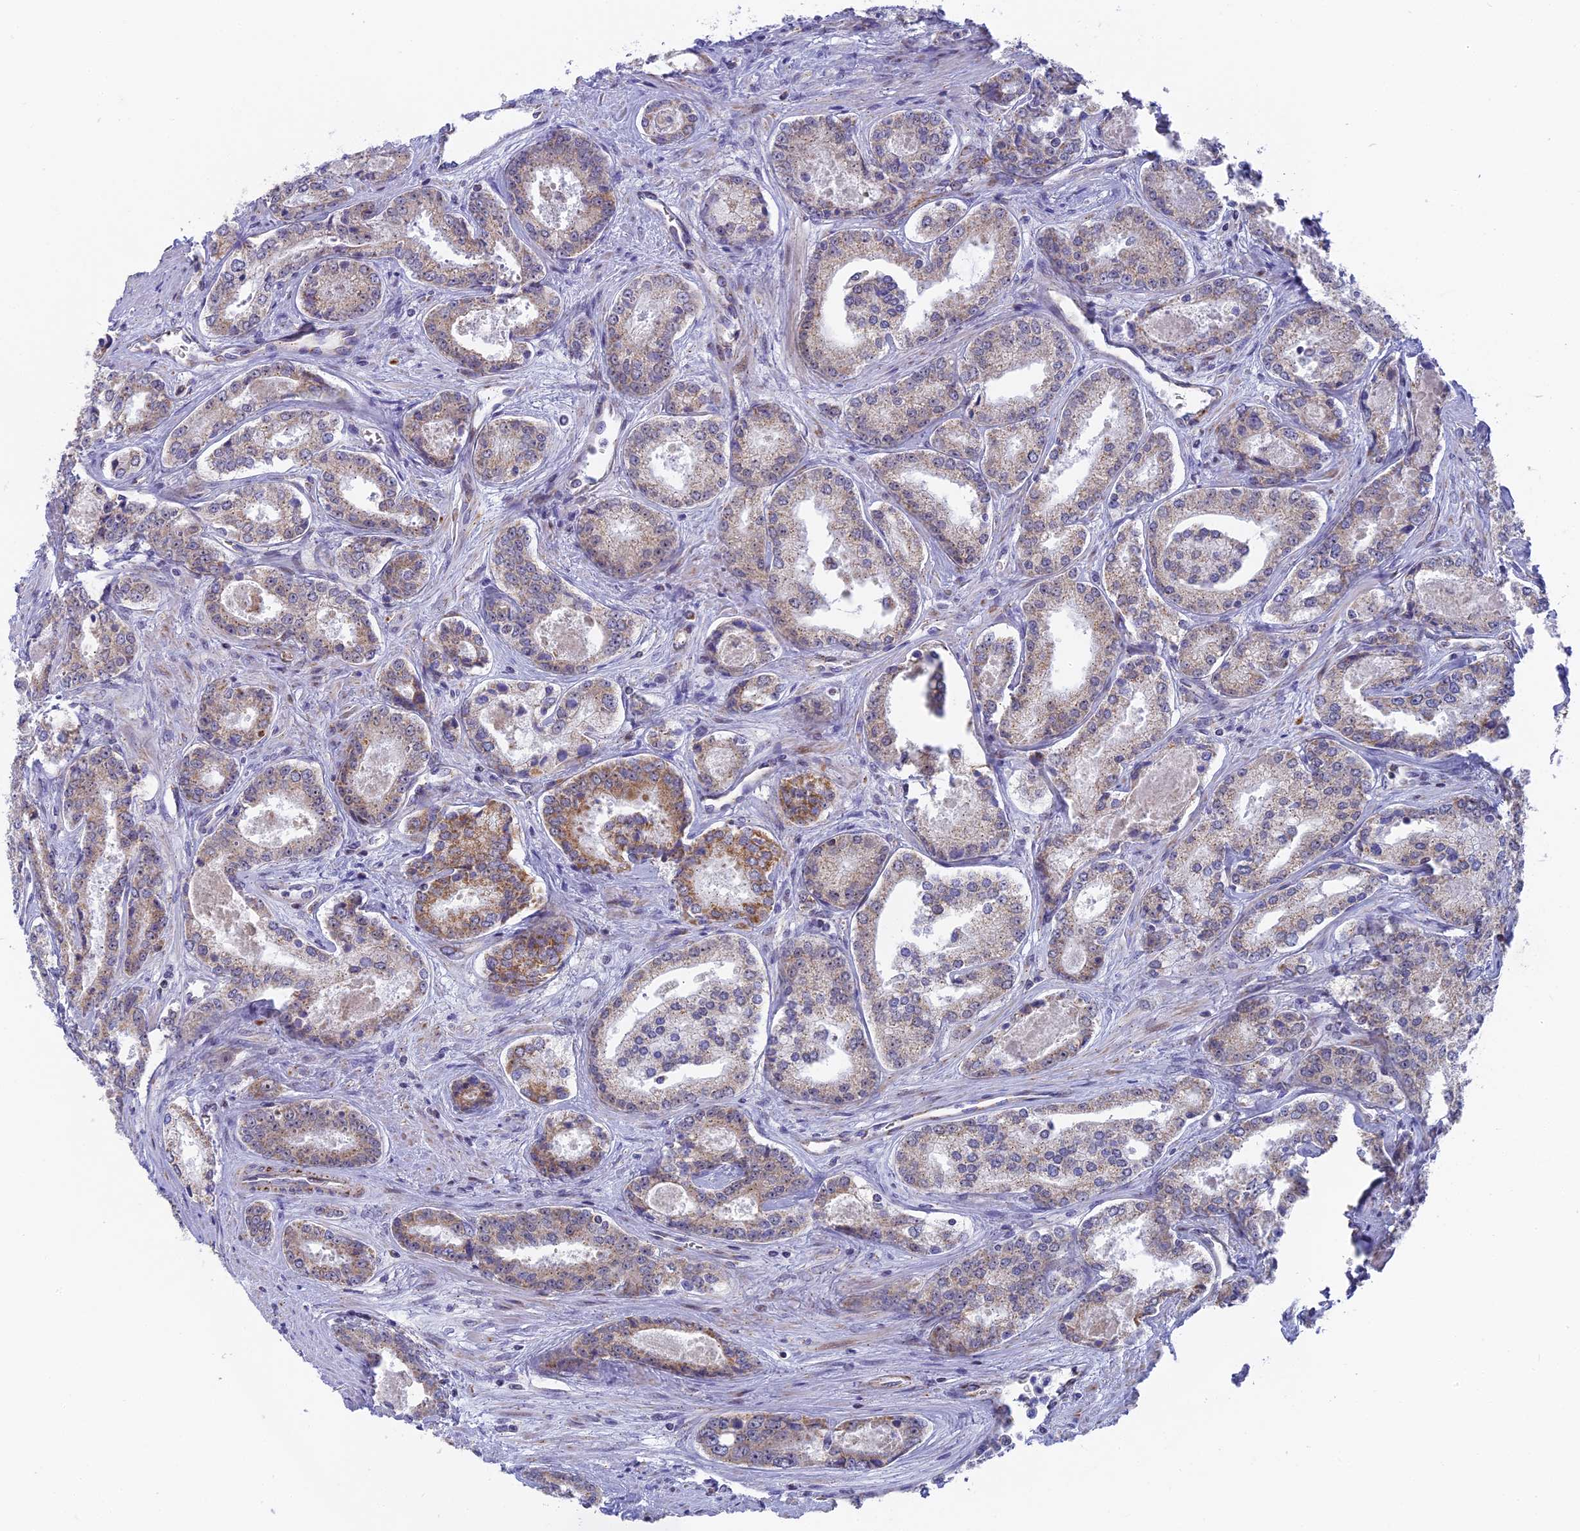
{"staining": {"intensity": "moderate", "quantity": "<25%", "location": "cytoplasmic/membranous"}, "tissue": "prostate cancer", "cell_type": "Tumor cells", "image_type": "cancer", "snomed": [{"axis": "morphology", "description": "Adenocarcinoma, Low grade"}, {"axis": "topography", "description": "Prostate"}], "caption": "About <25% of tumor cells in human prostate cancer (adenocarcinoma (low-grade)) reveal moderate cytoplasmic/membranous protein expression as visualized by brown immunohistochemical staining.", "gene": "DTWD1", "patient": {"sex": "male", "age": 68}}